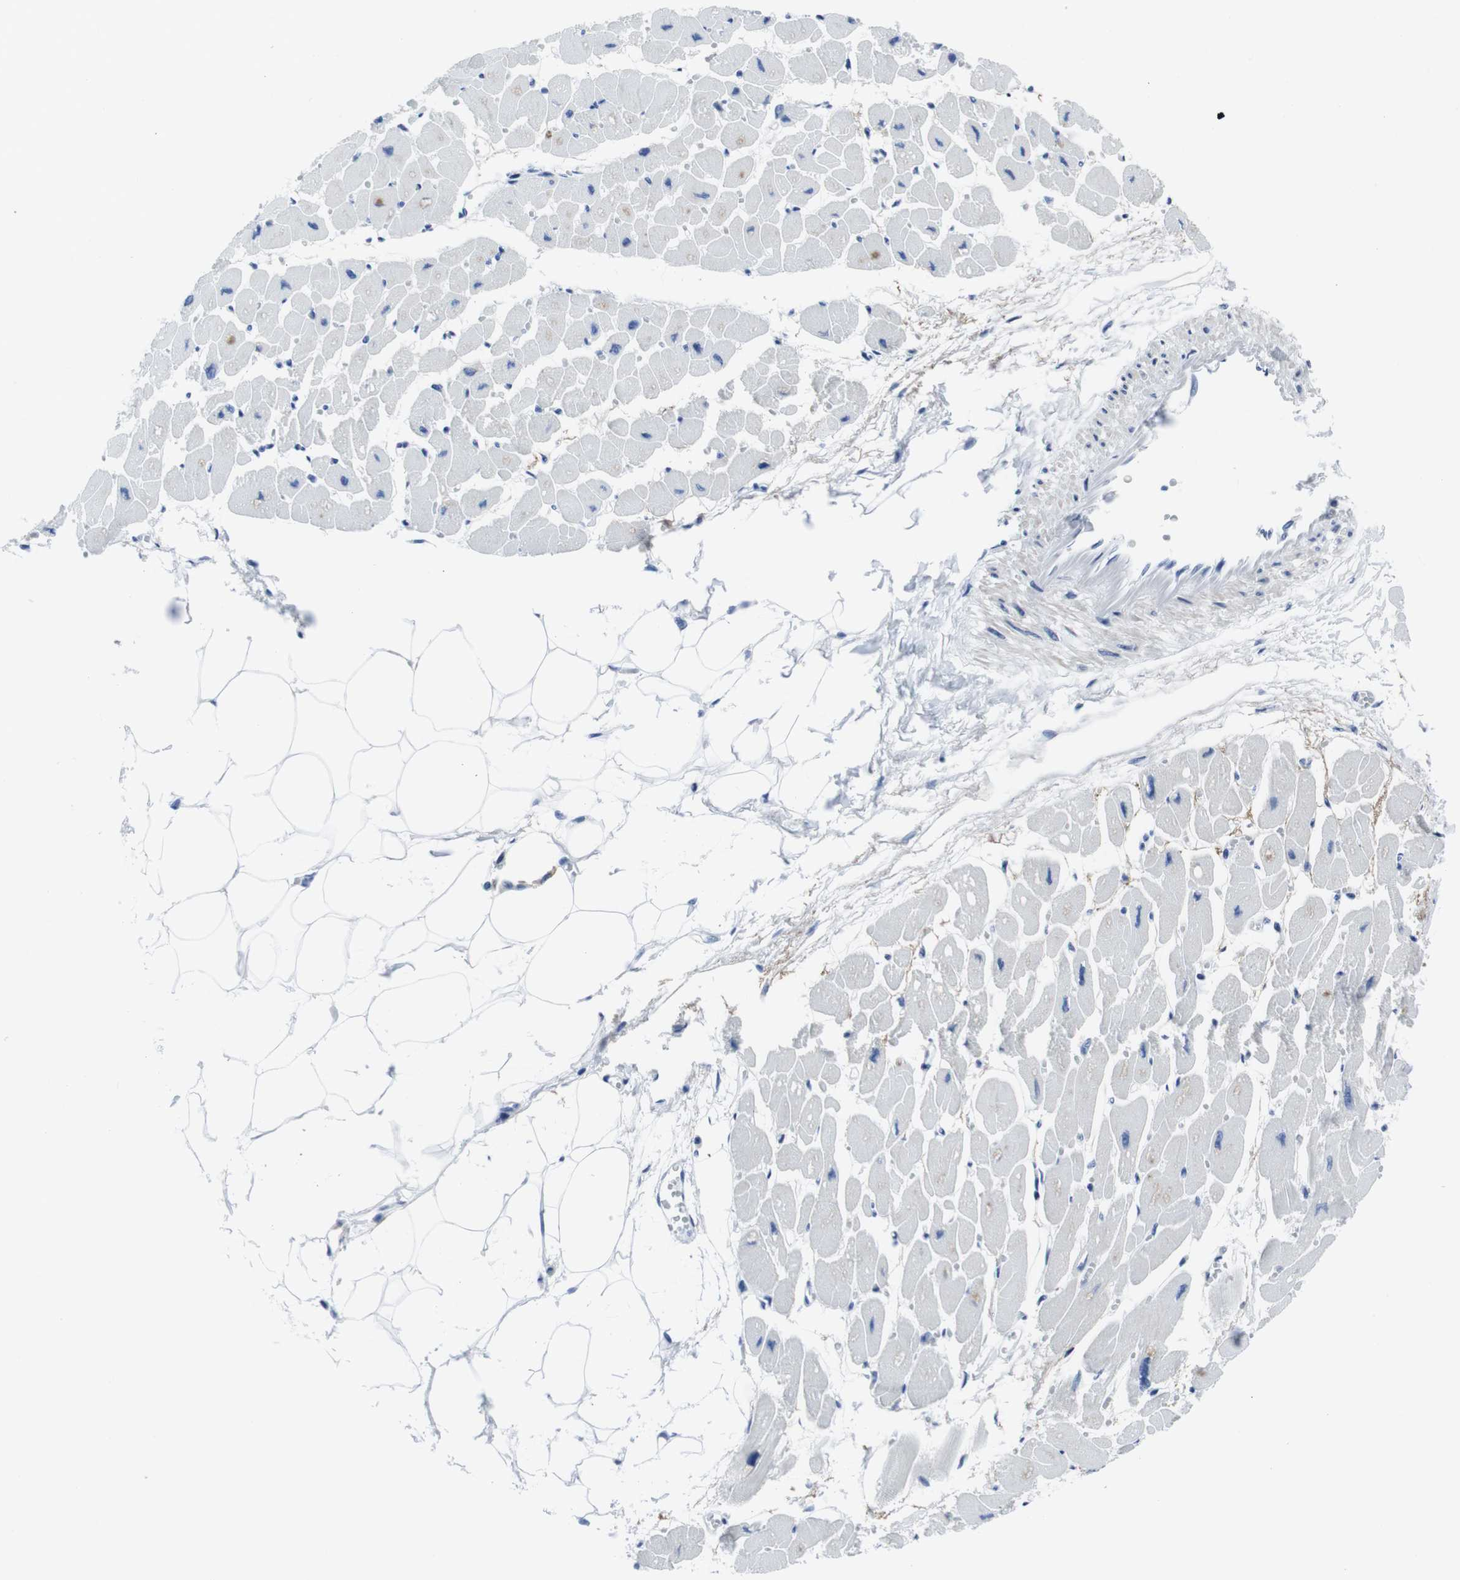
{"staining": {"intensity": "negative", "quantity": "none", "location": "none"}, "tissue": "heart muscle", "cell_type": "Cardiomyocytes", "image_type": "normal", "snomed": [{"axis": "morphology", "description": "Normal tissue, NOS"}, {"axis": "topography", "description": "Heart"}], "caption": "DAB immunohistochemical staining of unremarkable human heart muscle shows no significant staining in cardiomyocytes.", "gene": "EIF4A1", "patient": {"sex": "female", "age": 54}}